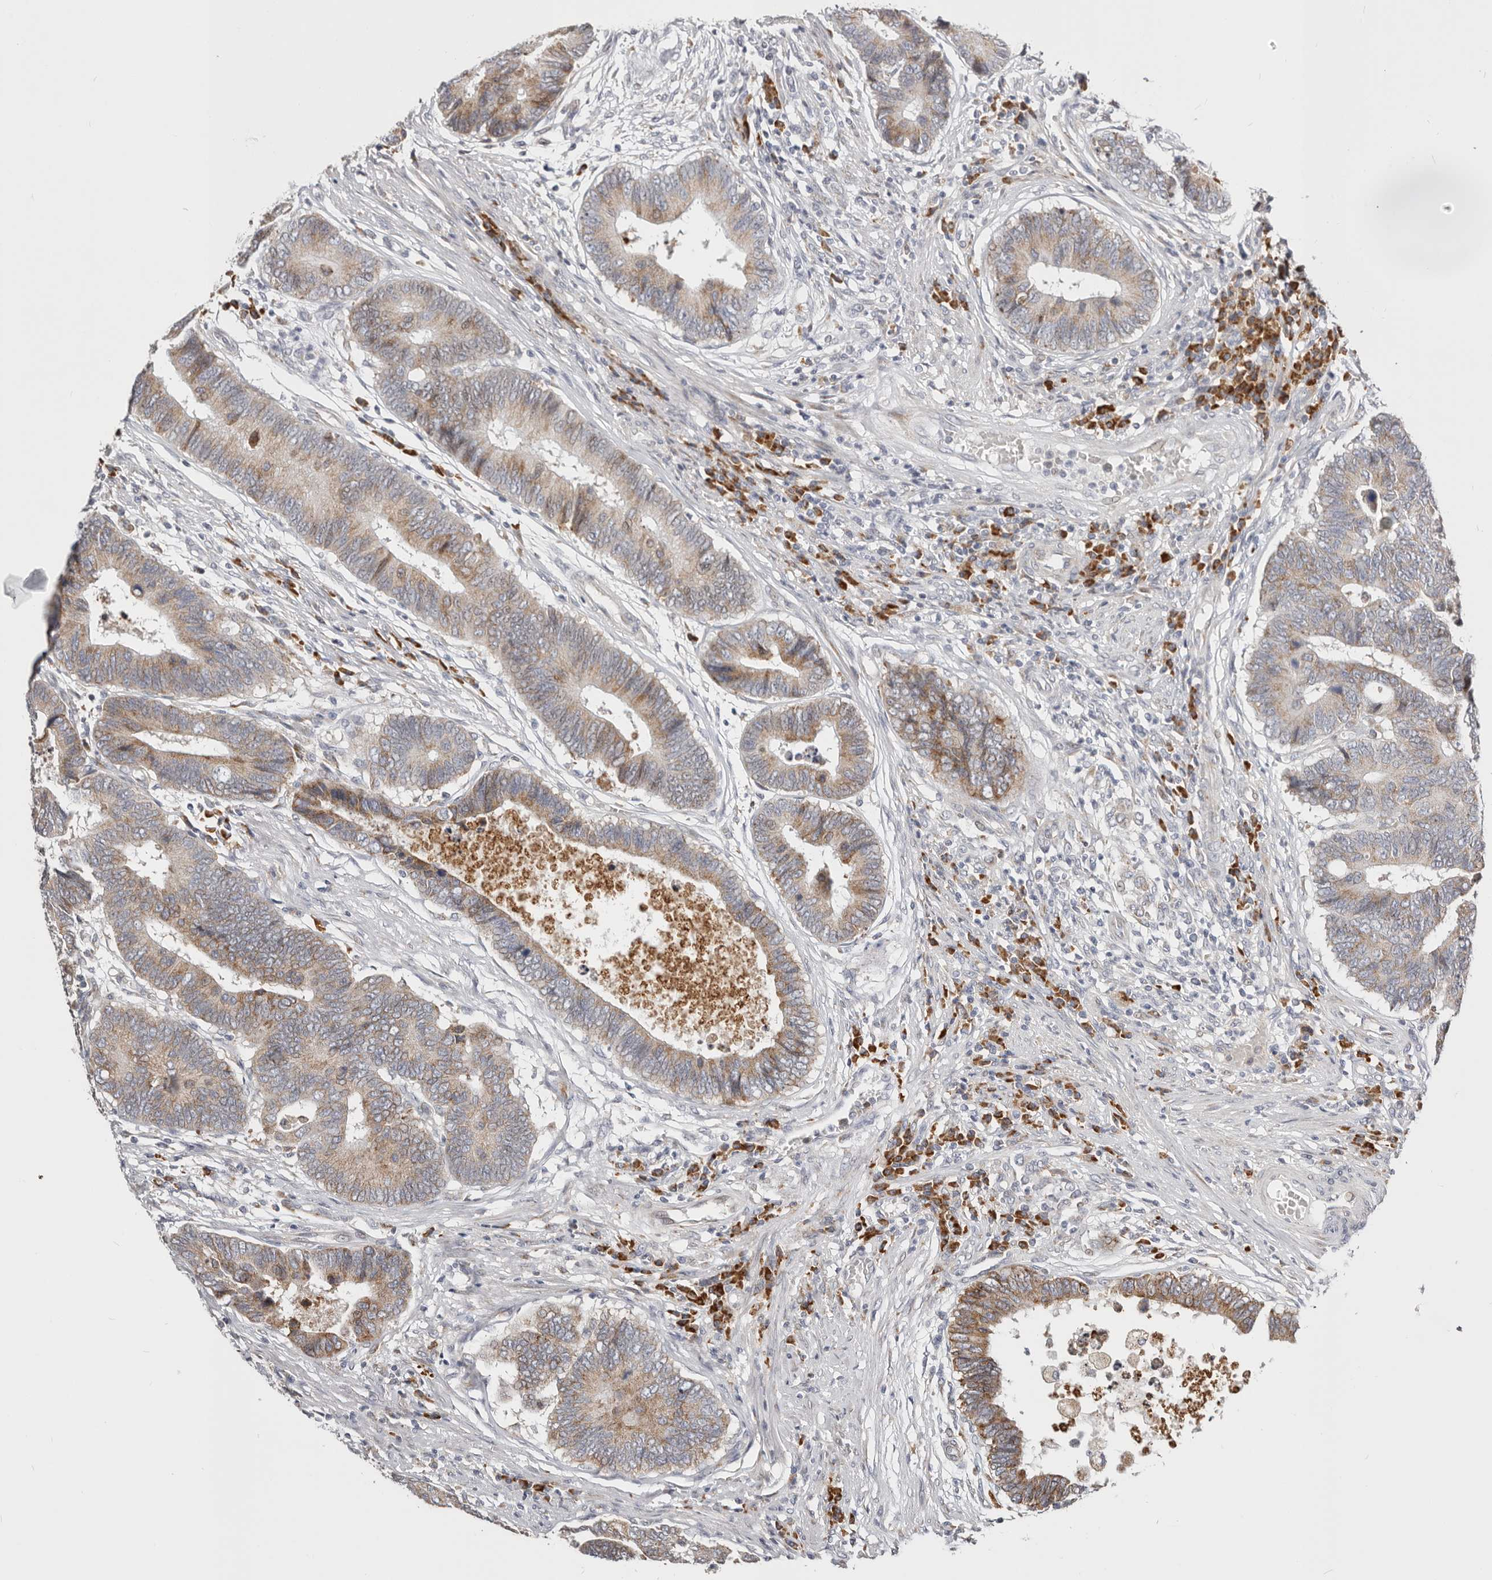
{"staining": {"intensity": "moderate", "quantity": ">75%", "location": "cytoplasmic/membranous"}, "tissue": "colorectal cancer", "cell_type": "Tumor cells", "image_type": "cancer", "snomed": [{"axis": "morphology", "description": "Adenocarcinoma, NOS"}, {"axis": "topography", "description": "Rectum"}], "caption": "Immunohistochemistry (IHC) photomicrograph of neoplastic tissue: human colorectal cancer stained using immunohistochemistry displays medium levels of moderate protein expression localized specifically in the cytoplasmic/membranous of tumor cells, appearing as a cytoplasmic/membranous brown color.", "gene": "IL32", "patient": {"sex": "male", "age": 84}}